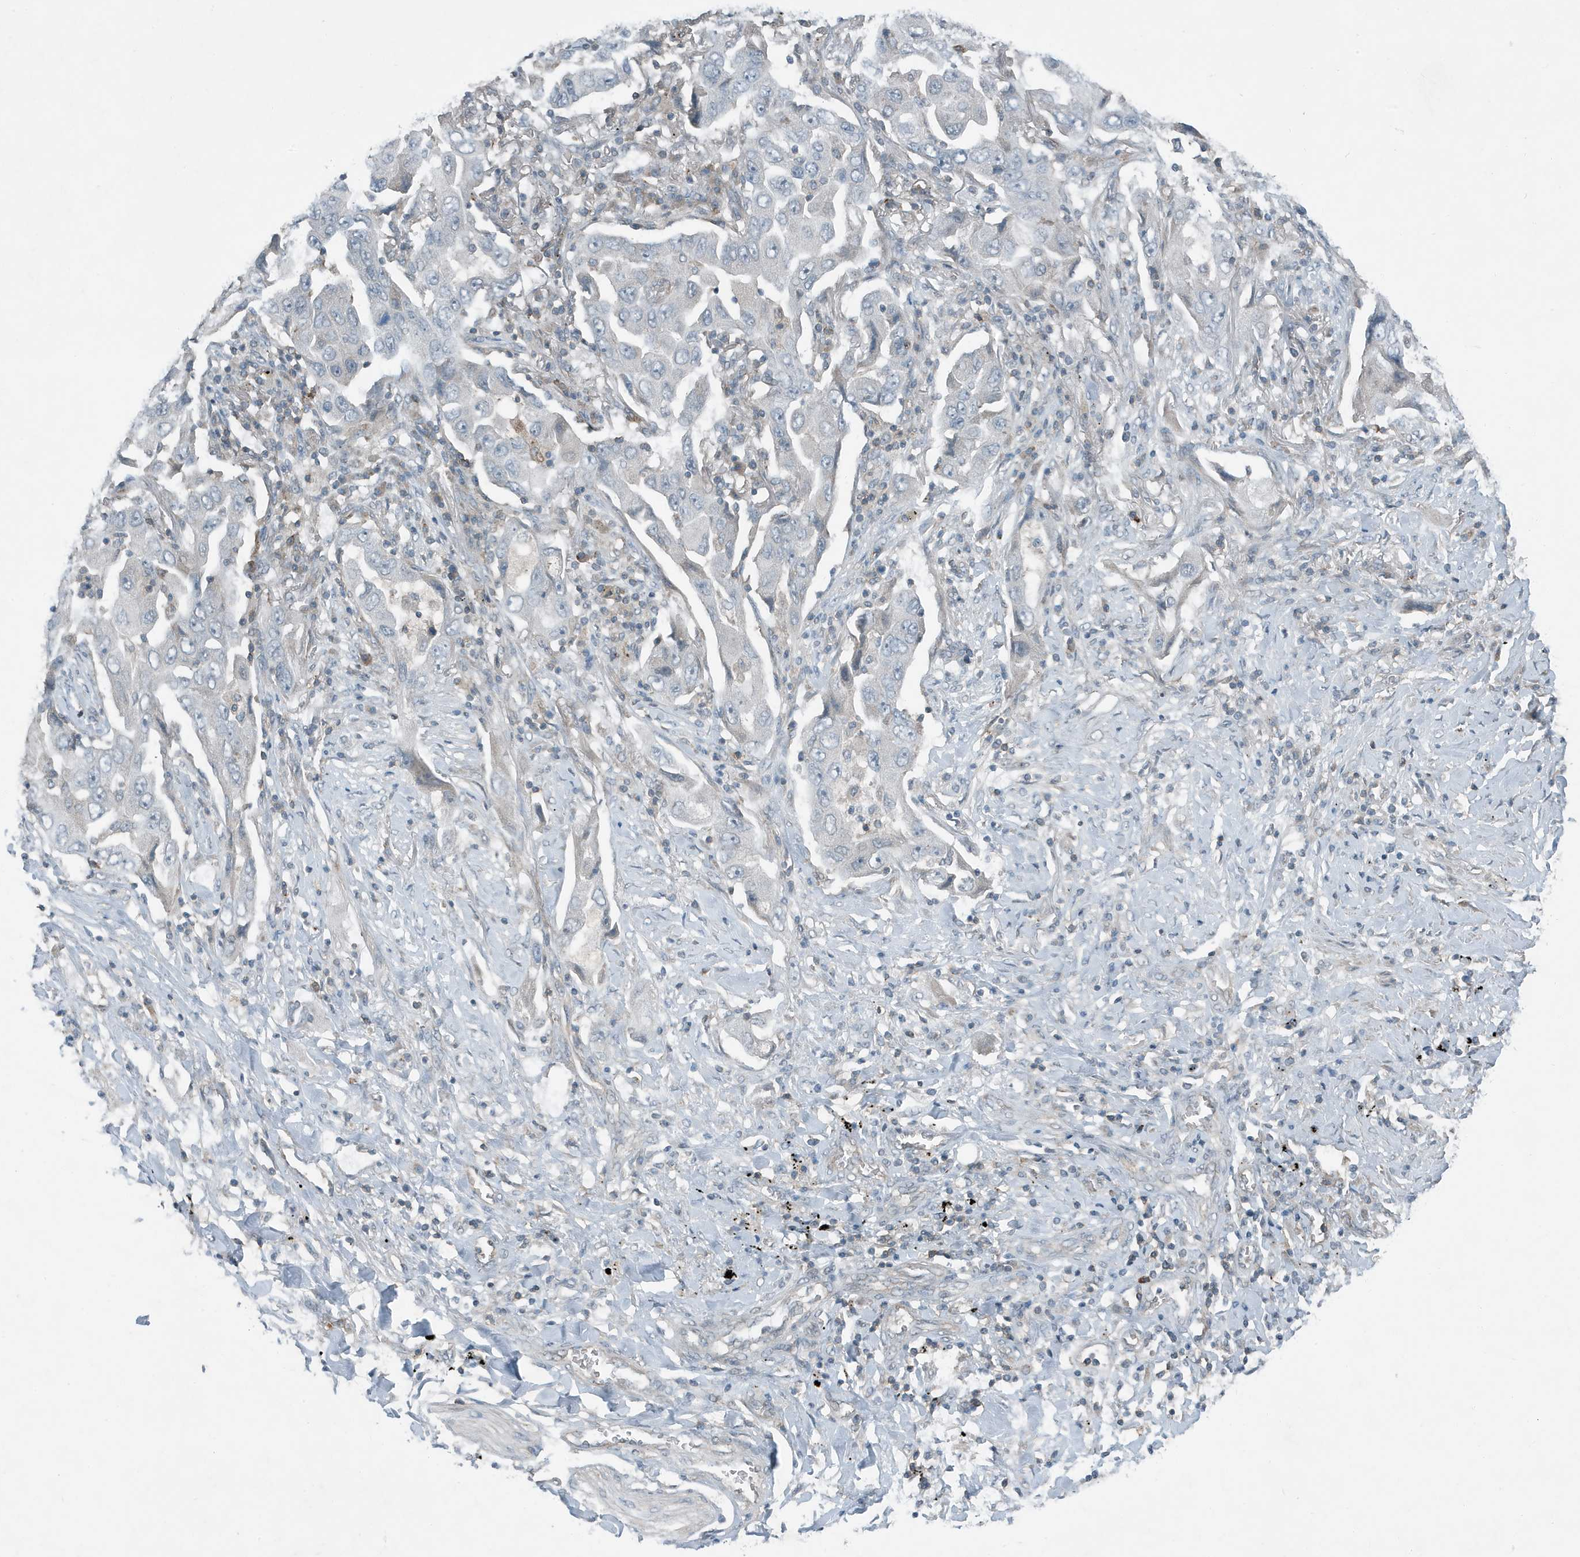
{"staining": {"intensity": "negative", "quantity": "none", "location": "none"}, "tissue": "lung cancer", "cell_type": "Tumor cells", "image_type": "cancer", "snomed": [{"axis": "morphology", "description": "Adenocarcinoma, NOS"}, {"axis": "topography", "description": "Lung"}], "caption": "An immunohistochemistry photomicrograph of lung cancer (adenocarcinoma) is shown. There is no staining in tumor cells of lung cancer (adenocarcinoma).", "gene": "DAPP1", "patient": {"sex": "female", "age": 65}}